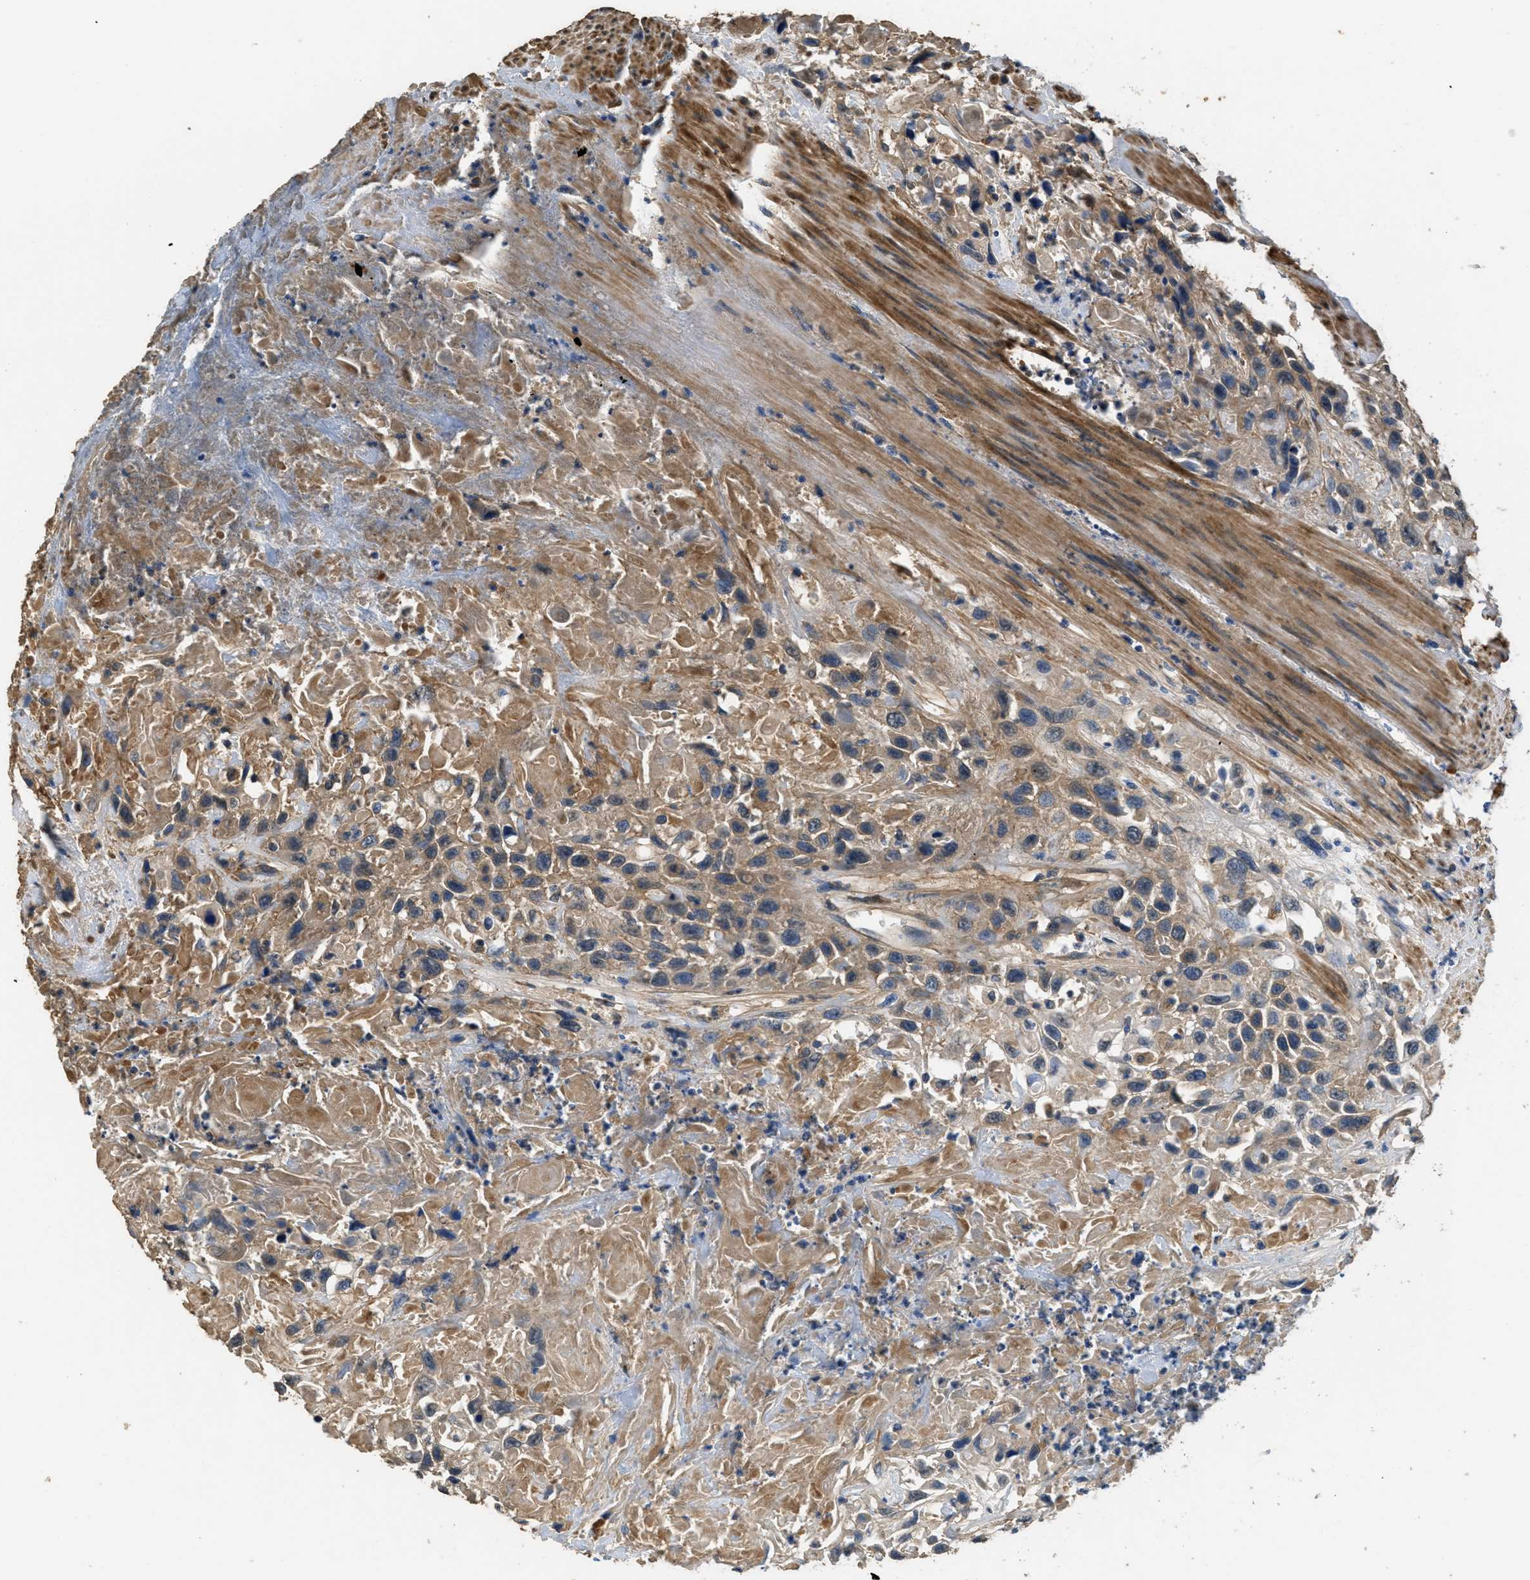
{"staining": {"intensity": "weak", "quantity": ">75%", "location": "cytoplasmic/membranous"}, "tissue": "urothelial cancer", "cell_type": "Tumor cells", "image_type": "cancer", "snomed": [{"axis": "morphology", "description": "Urothelial carcinoma, High grade"}, {"axis": "topography", "description": "Urinary bladder"}], "caption": "High-magnification brightfield microscopy of high-grade urothelial carcinoma stained with DAB (3,3'-diaminobenzidine) (brown) and counterstained with hematoxylin (blue). tumor cells exhibit weak cytoplasmic/membranous expression is present in approximately>75% of cells.", "gene": "THBS2", "patient": {"sex": "female", "age": 84}}